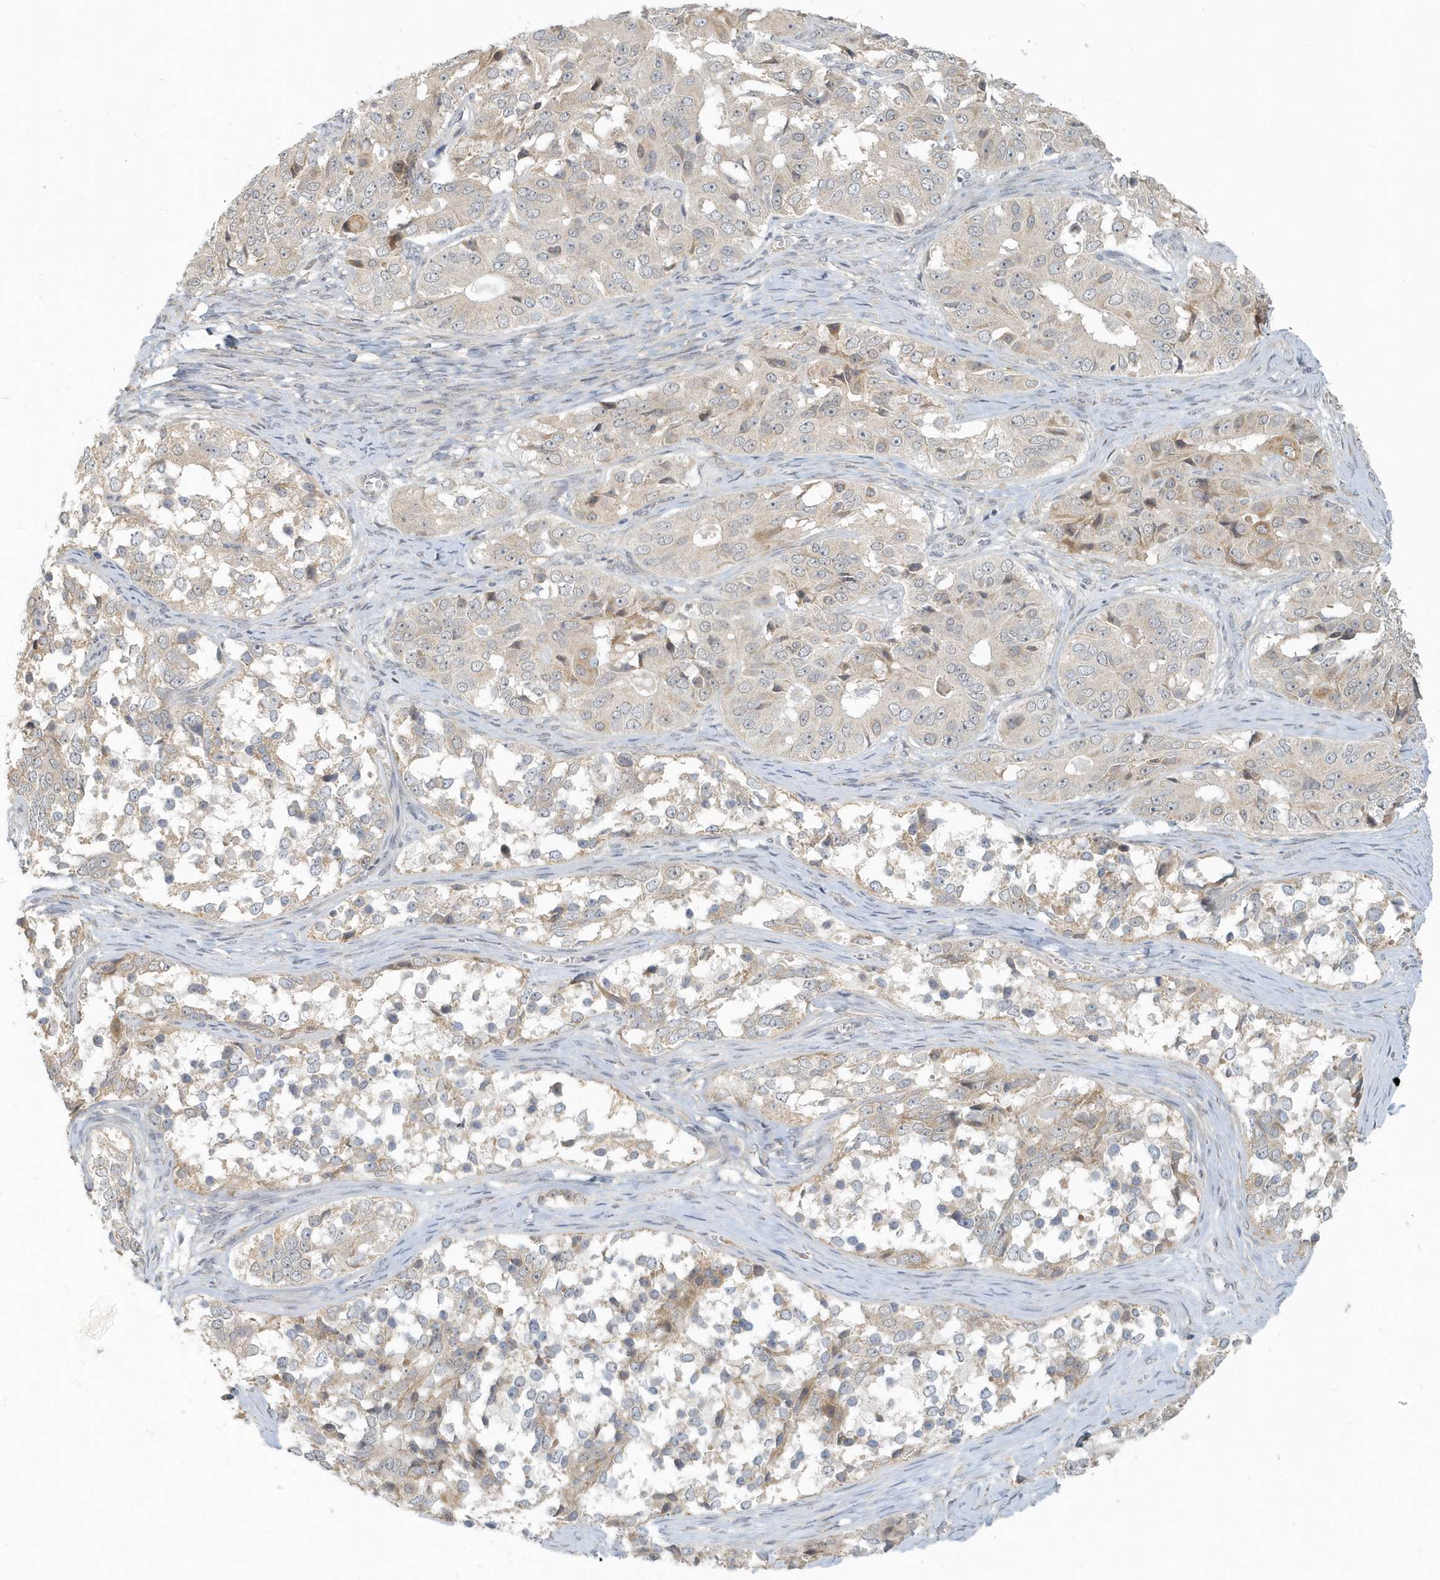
{"staining": {"intensity": "weak", "quantity": "<25%", "location": "cytoplasmic/membranous"}, "tissue": "ovarian cancer", "cell_type": "Tumor cells", "image_type": "cancer", "snomed": [{"axis": "morphology", "description": "Carcinoma, endometroid"}, {"axis": "topography", "description": "Ovary"}], "caption": "Tumor cells are negative for protein expression in human ovarian cancer (endometroid carcinoma).", "gene": "NAPB", "patient": {"sex": "female", "age": 51}}